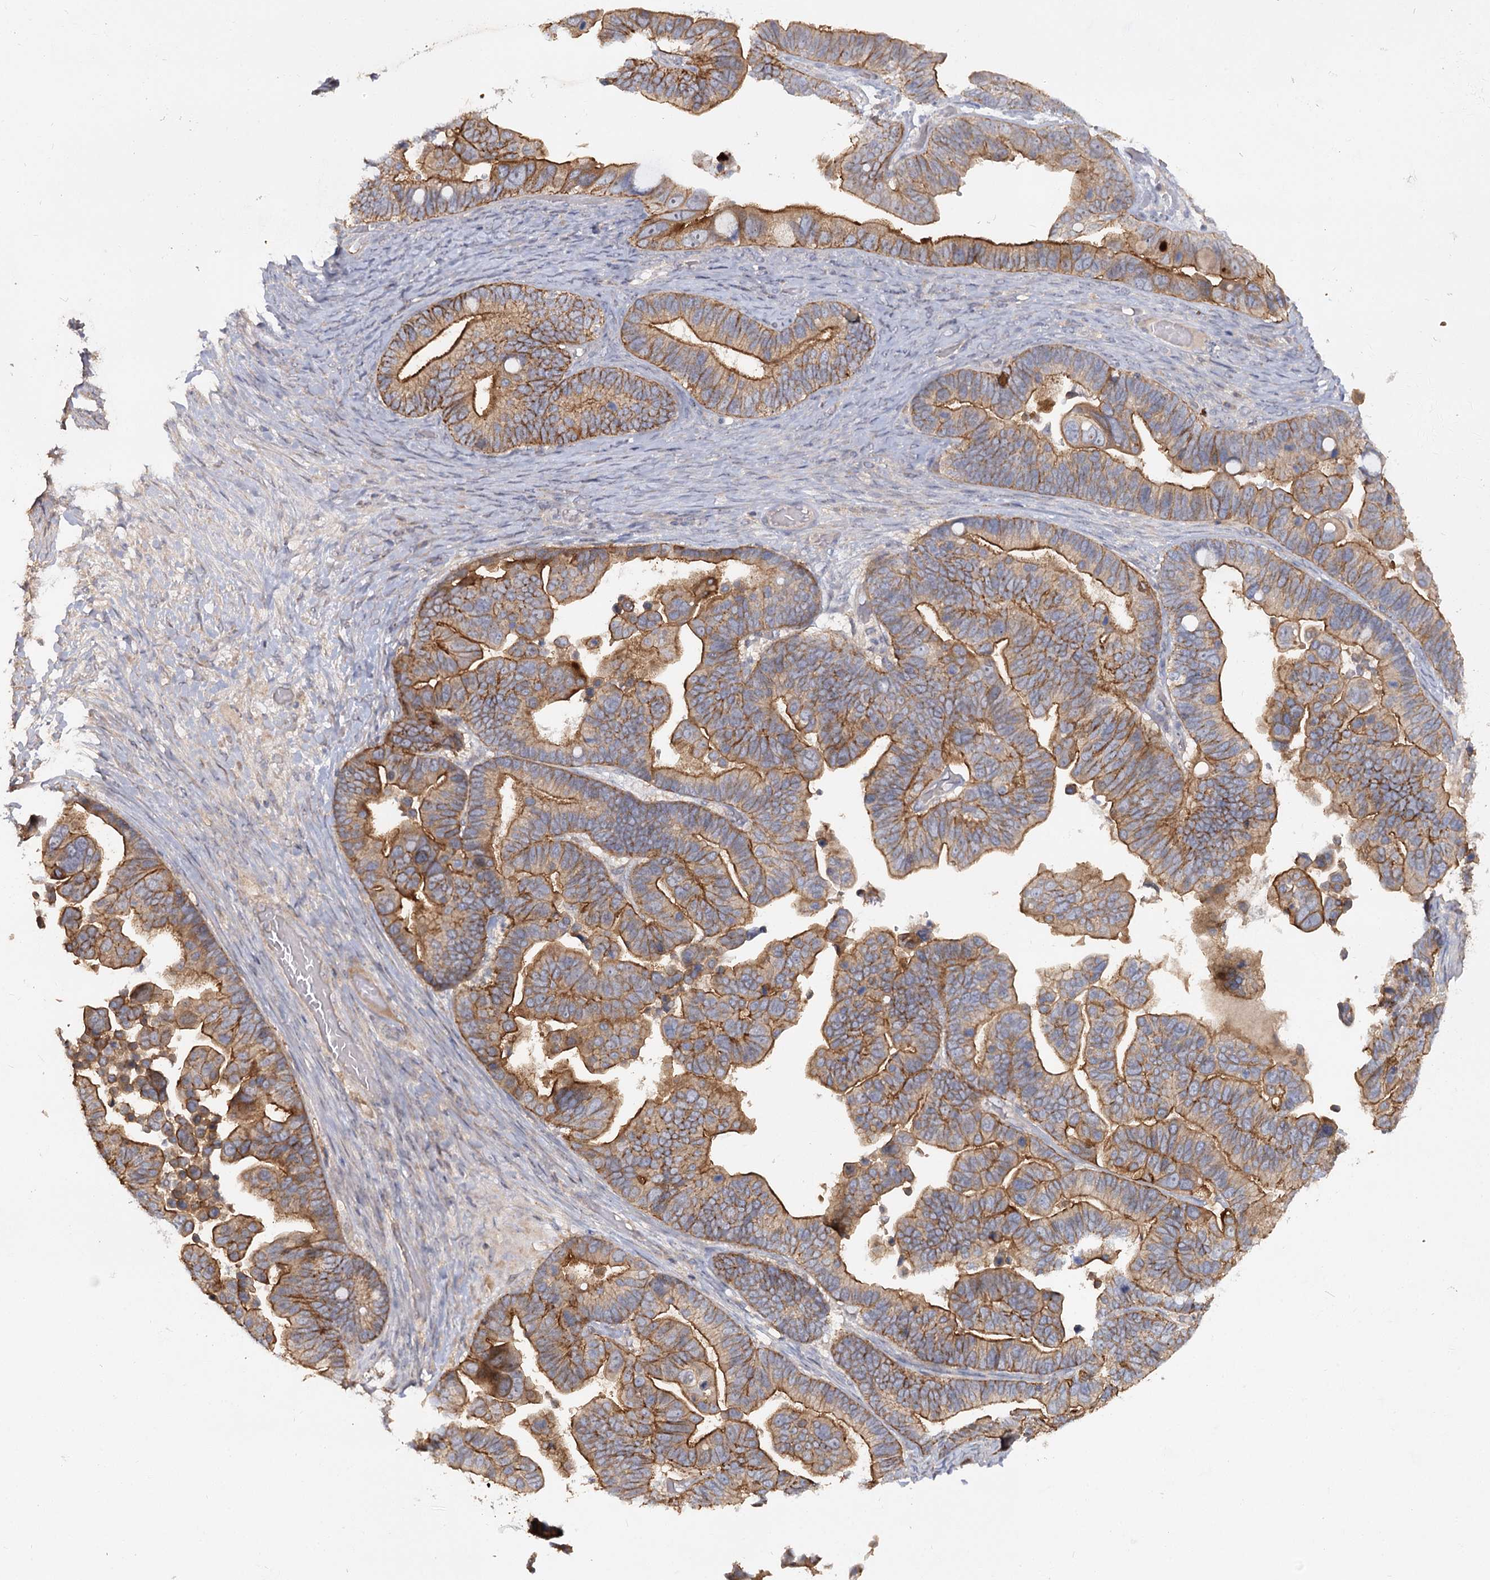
{"staining": {"intensity": "moderate", "quantity": ">75%", "location": "cytoplasmic/membranous"}, "tissue": "ovarian cancer", "cell_type": "Tumor cells", "image_type": "cancer", "snomed": [{"axis": "morphology", "description": "Cystadenocarcinoma, serous, NOS"}, {"axis": "topography", "description": "Ovary"}], "caption": "This image exhibits immunohistochemistry (IHC) staining of ovarian cancer (serous cystadenocarcinoma), with medium moderate cytoplasmic/membranous expression in about >75% of tumor cells.", "gene": "ANGPTL5", "patient": {"sex": "female", "age": 56}}